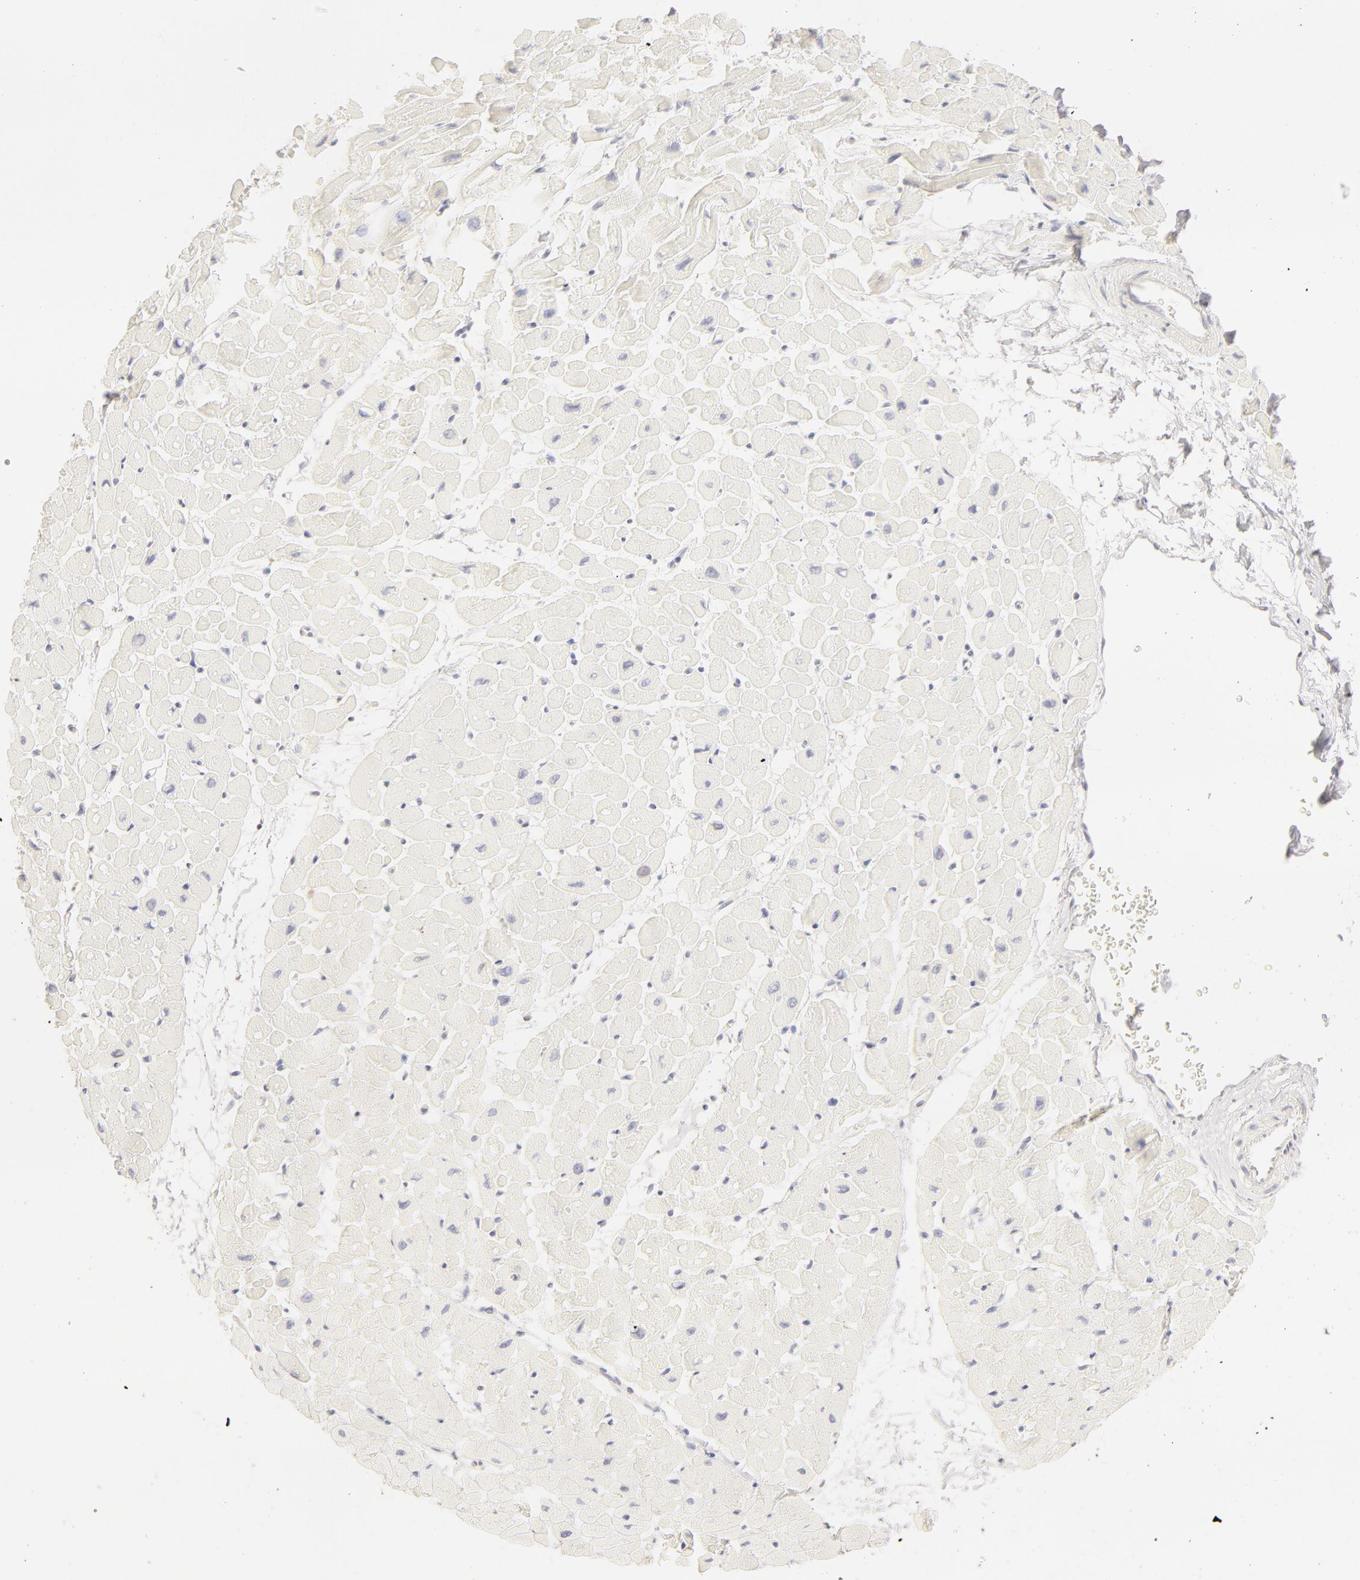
{"staining": {"intensity": "negative", "quantity": "none", "location": "none"}, "tissue": "heart muscle", "cell_type": "Cardiomyocytes", "image_type": "normal", "snomed": [{"axis": "morphology", "description": "Normal tissue, NOS"}, {"axis": "topography", "description": "Heart"}], "caption": "Immunohistochemistry of normal heart muscle demonstrates no staining in cardiomyocytes.", "gene": "LGALS7B", "patient": {"sex": "male", "age": 45}}